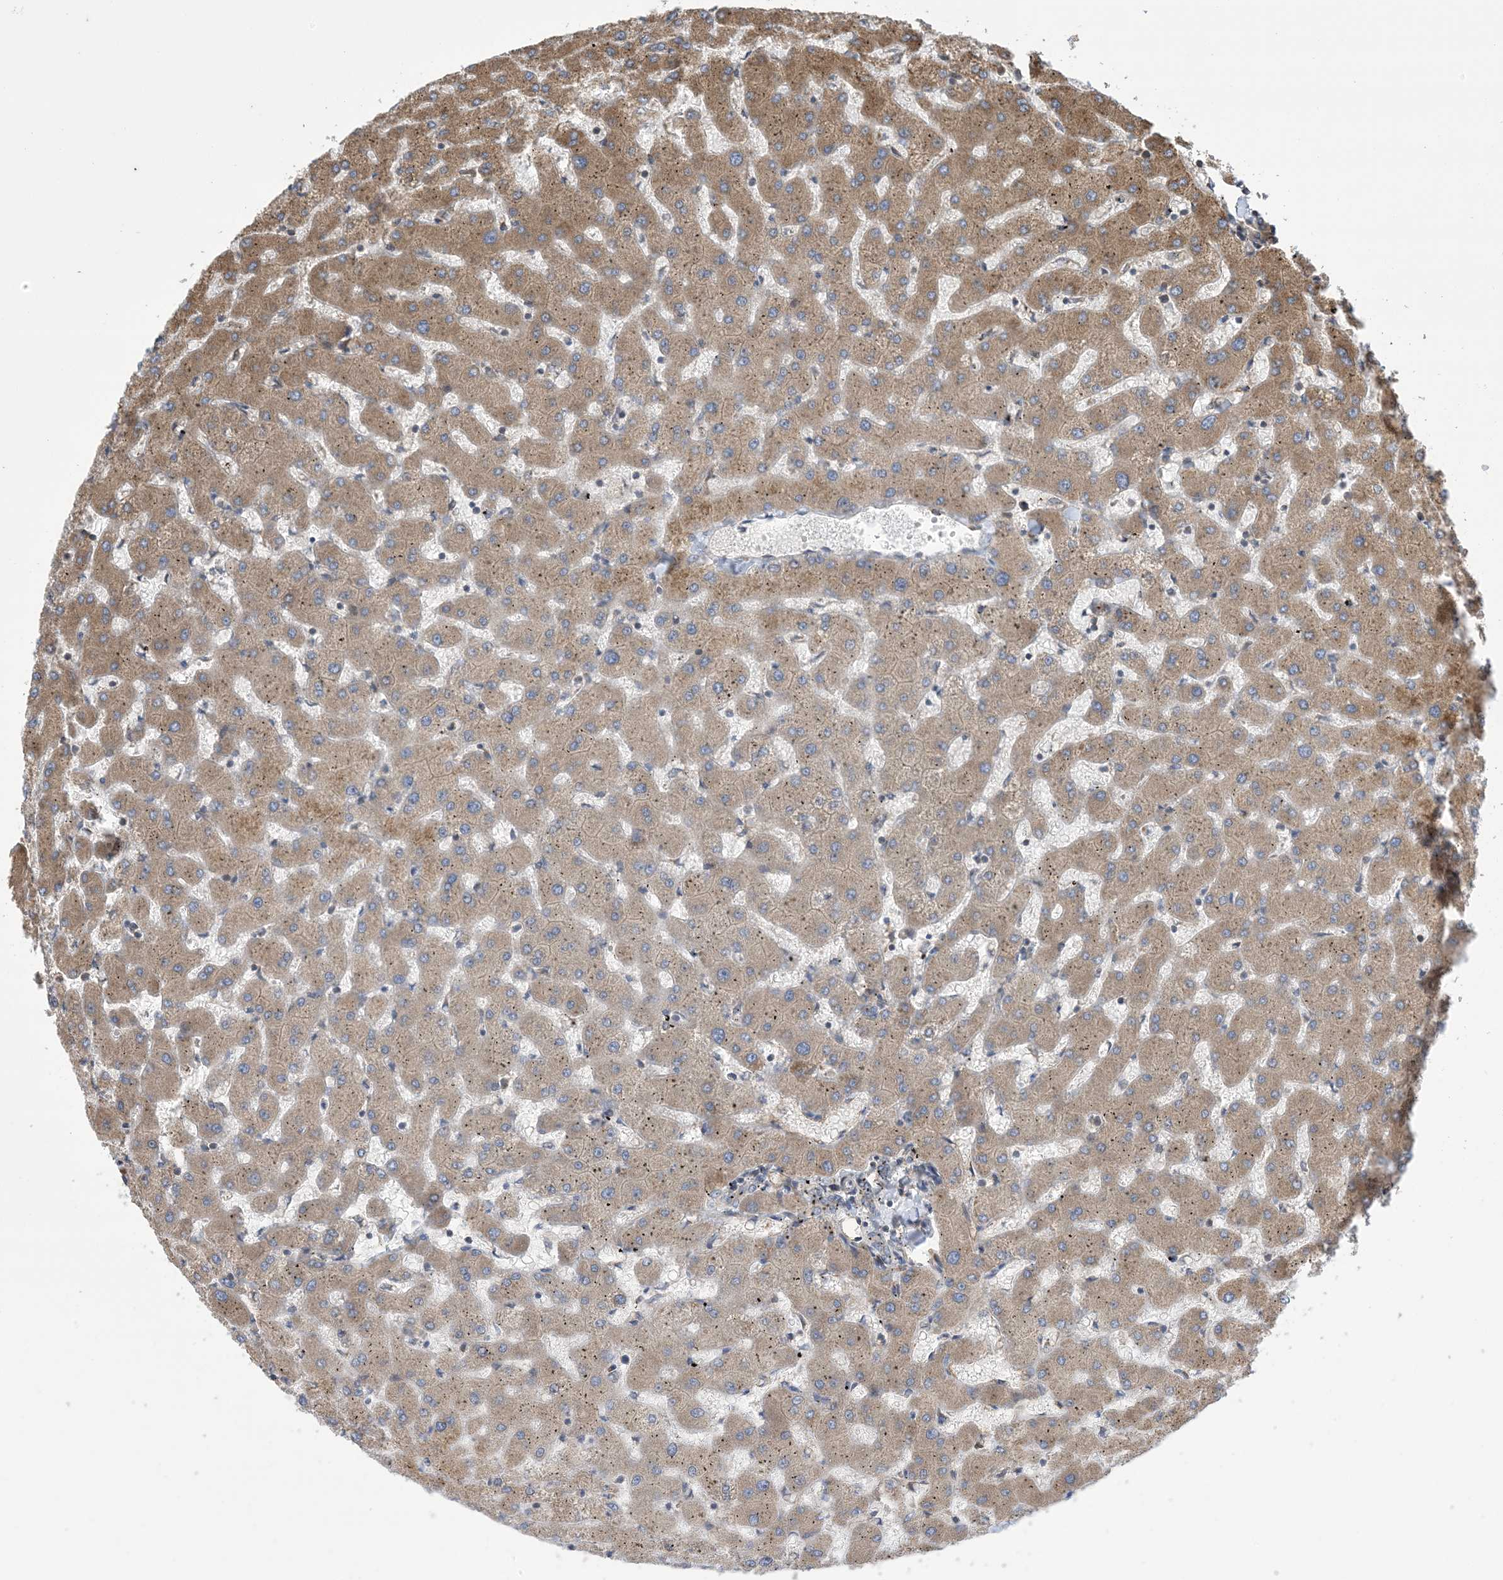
{"staining": {"intensity": "negative", "quantity": "none", "location": "none"}, "tissue": "liver", "cell_type": "Cholangiocytes", "image_type": "normal", "snomed": [{"axis": "morphology", "description": "Normal tissue, NOS"}, {"axis": "topography", "description": "Liver"}], "caption": "A high-resolution image shows immunohistochemistry (IHC) staining of unremarkable liver, which demonstrates no significant expression in cholangiocytes. The staining is performed using DAB brown chromogen with nuclei counter-stained in using hematoxylin.", "gene": "CLEC16A", "patient": {"sex": "female", "age": 63}}